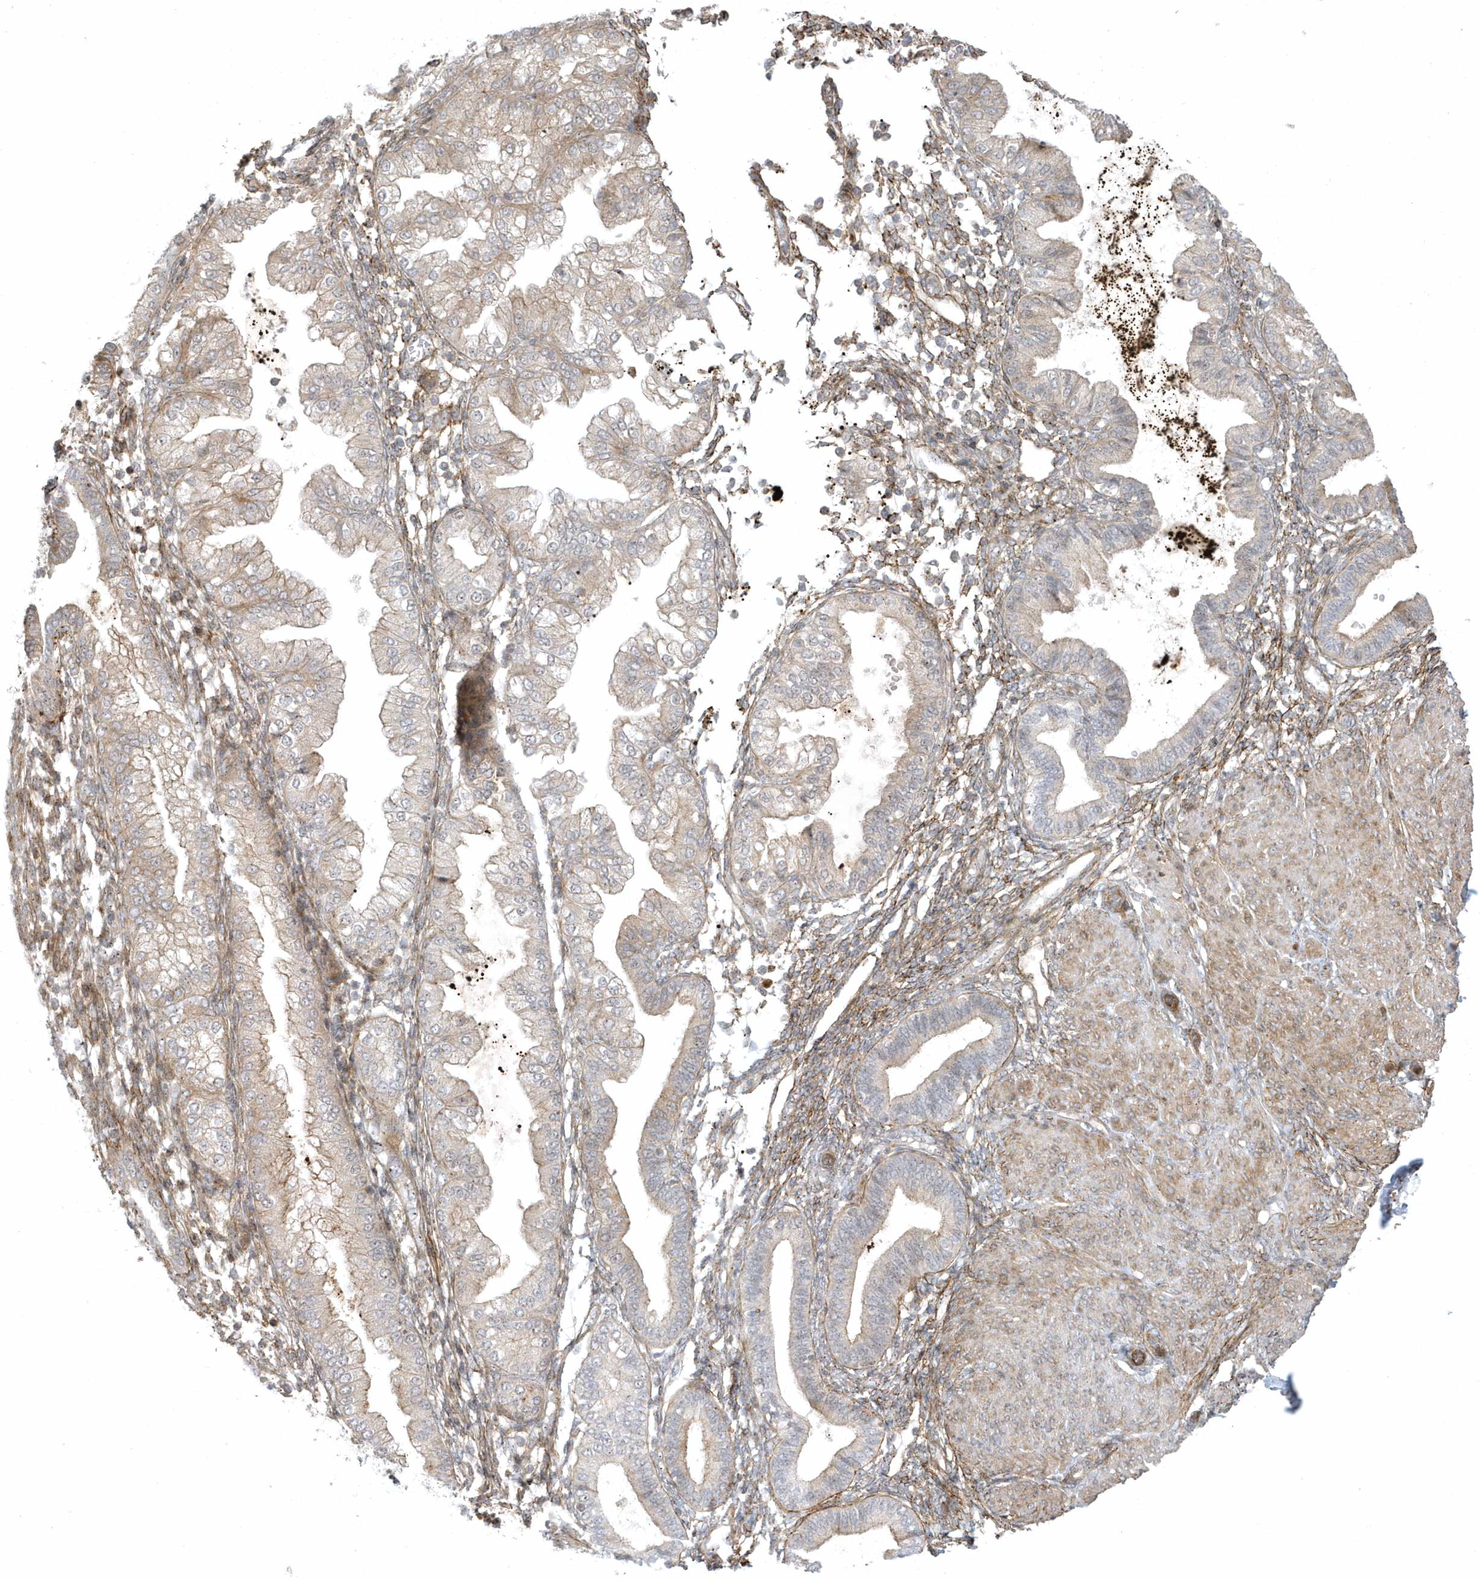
{"staining": {"intensity": "moderate", "quantity": "<25%", "location": "cytoplasmic/membranous"}, "tissue": "endometrium", "cell_type": "Cells in endometrial stroma", "image_type": "normal", "snomed": [{"axis": "morphology", "description": "Normal tissue, NOS"}, {"axis": "topography", "description": "Endometrium"}], "caption": "There is low levels of moderate cytoplasmic/membranous staining in cells in endometrial stroma of unremarkable endometrium, as demonstrated by immunohistochemical staining (brown color).", "gene": "MASP2", "patient": {"sex": "female", "age": 53}}